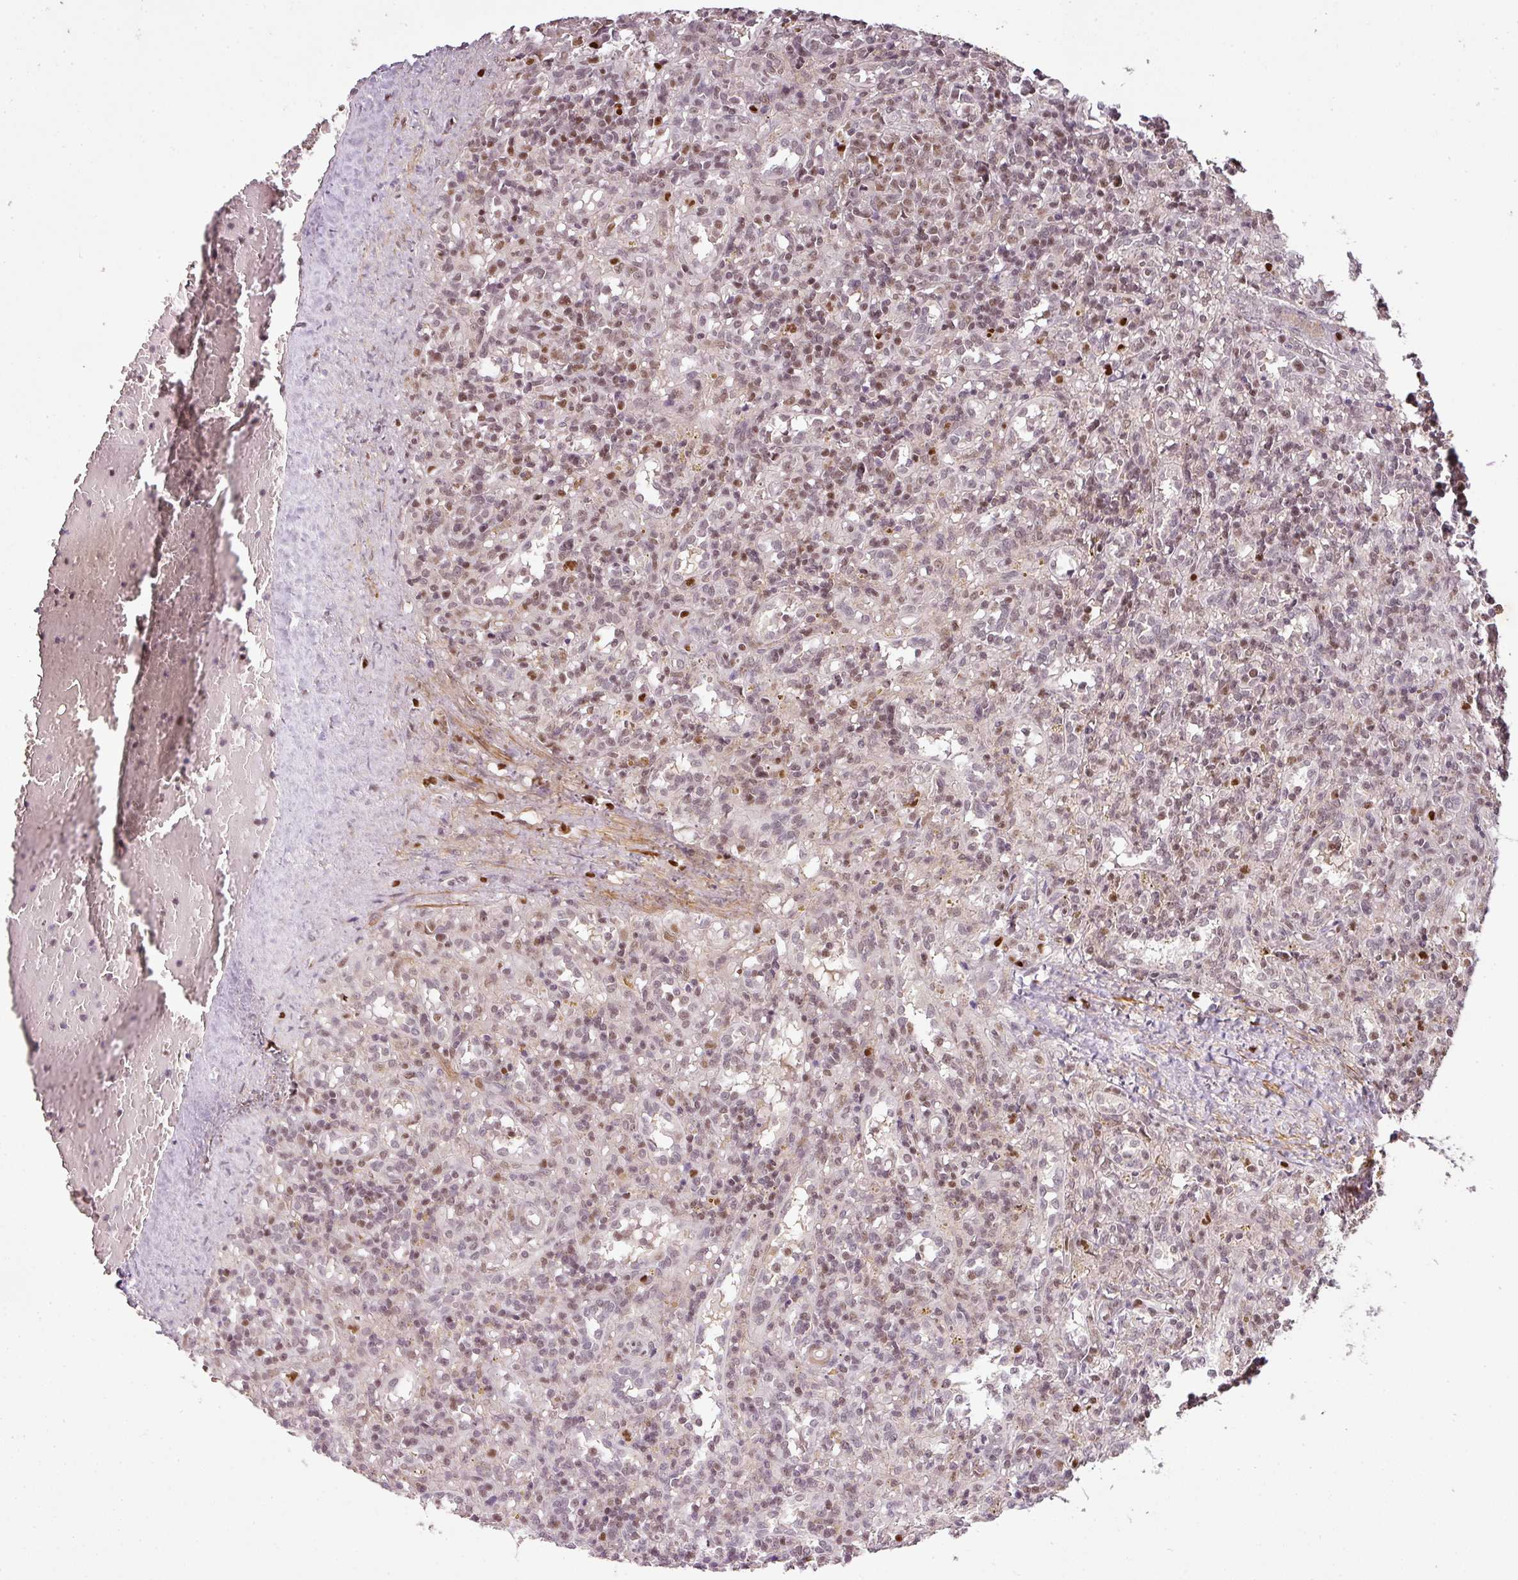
{"staining": {"intensity": "moderate", "quantity": "25%-75%", "location": "nuclear"}, "tissue": "lymphoma", "cell_type": "Tumor cells", "image_type": "cancer", "snomed": [{"axis": "morphology", "description": "Malignant lymphoma, non-Hodgkin's type, Low grade"}, {"axis": "topography", "description": "Spleen"}], "caption": "An immunohistochemistry micrograph of neoplastic tissue is shown. Protein staining in brown highlights moderate nuclear positivity in low-grade malignant lymphoma, non-Hodgkin's type within tumor cells.", "gene": "GPRIN2", "patient": {"sex": "male", "age": 67}}